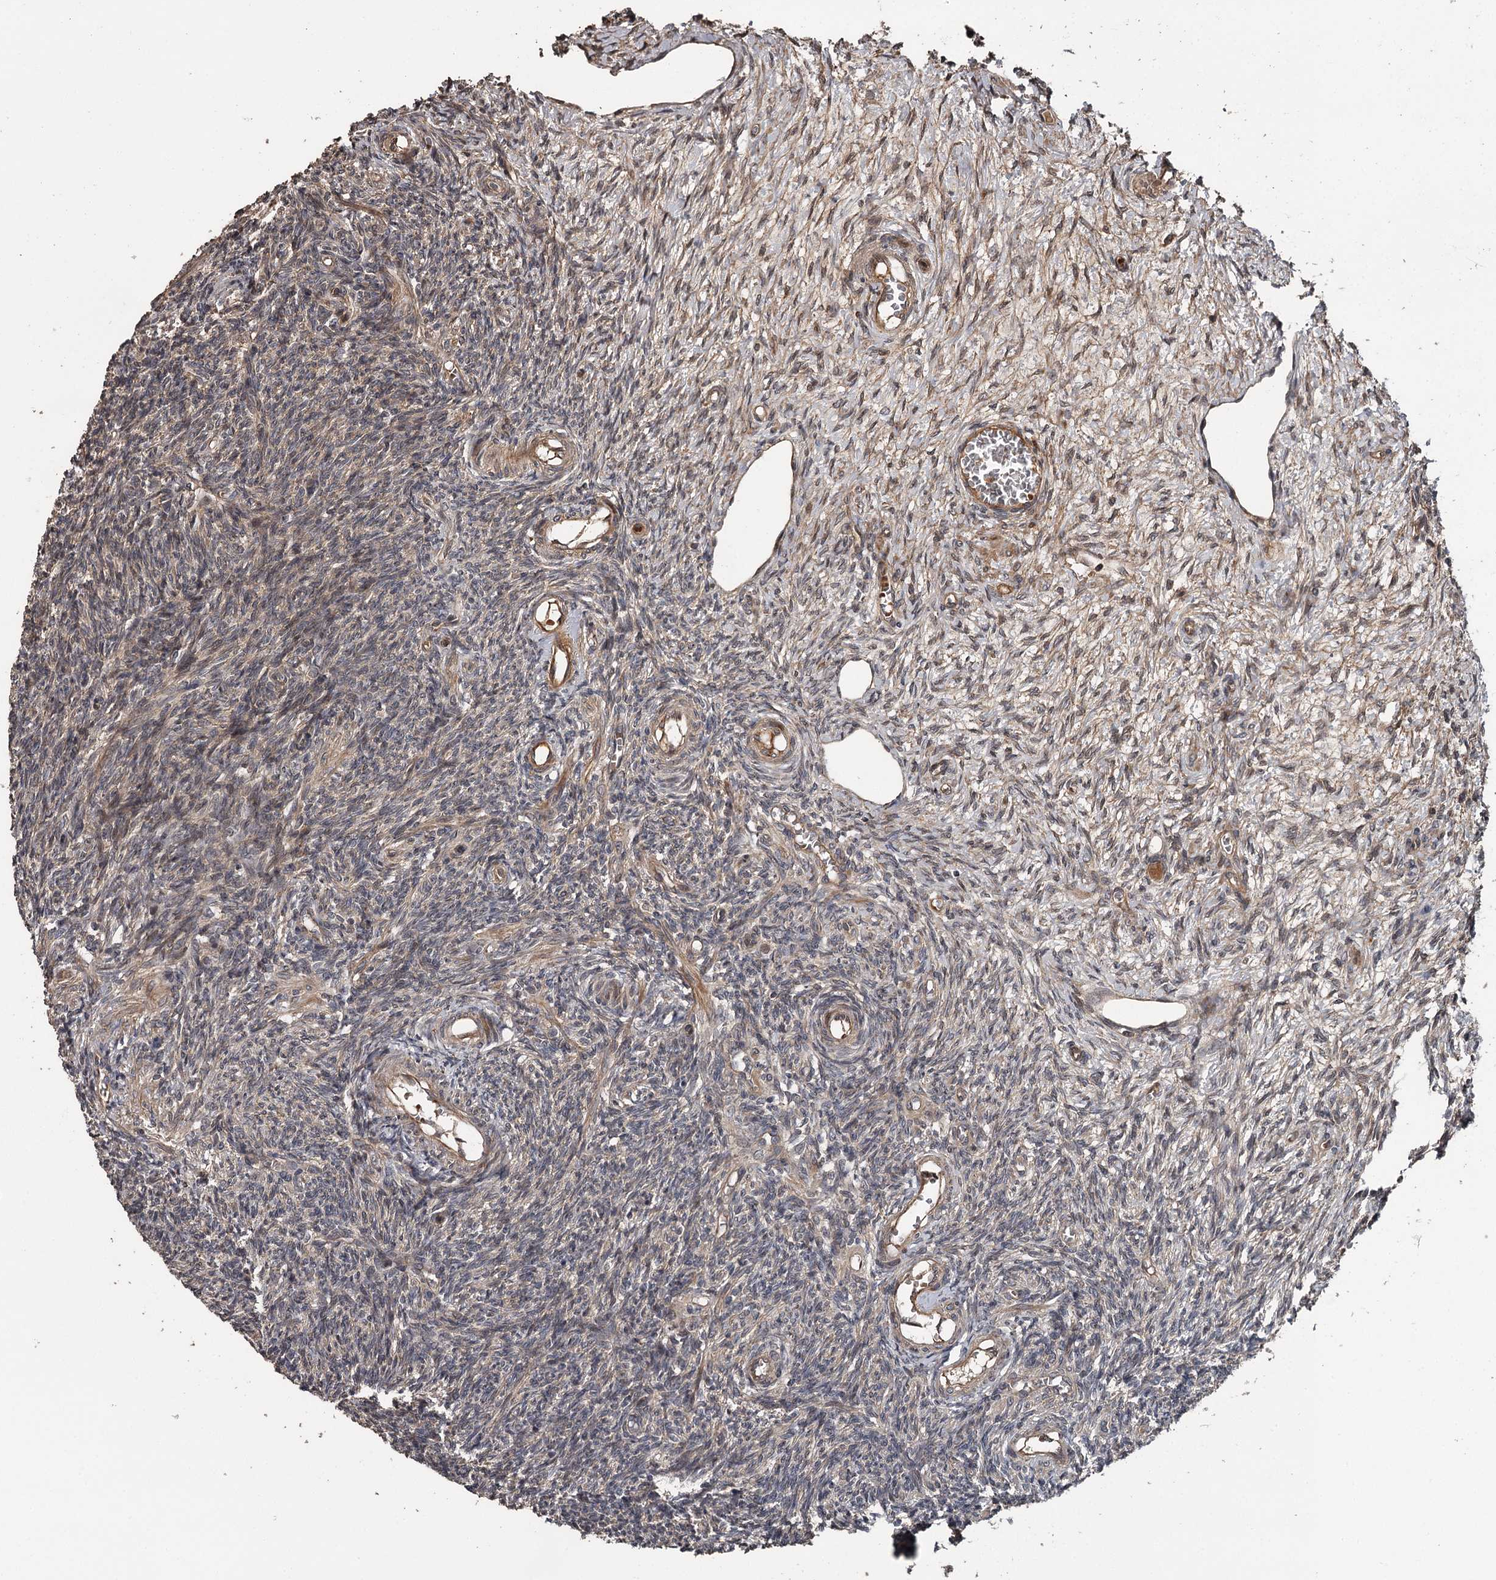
{"staining": {"intensity": "strong", "quantity": "<25%", "location": "cytoplasmic/membranous"}, "tissue": "ovary", "cell_type": "Follicle cells", "image_type": "normal", "snomed": [{"axis": "morphology", "description": "Normal tissue, NOS"}, {"axis": "topography", "description": "Ovary"}], "caption": "Protein staining exhibits strong cytoplasmic/membranous positivity in about <25% of follicle cells in normal ovary. The protein of interest is stained brown, and the nuclei are stained in blue (DAB (3,3'-diaminobenzidine) IHC with brightfield microscopy, high magnification).", "gene": "RAB21", "patient": {"sex": "female", "age": 27}}